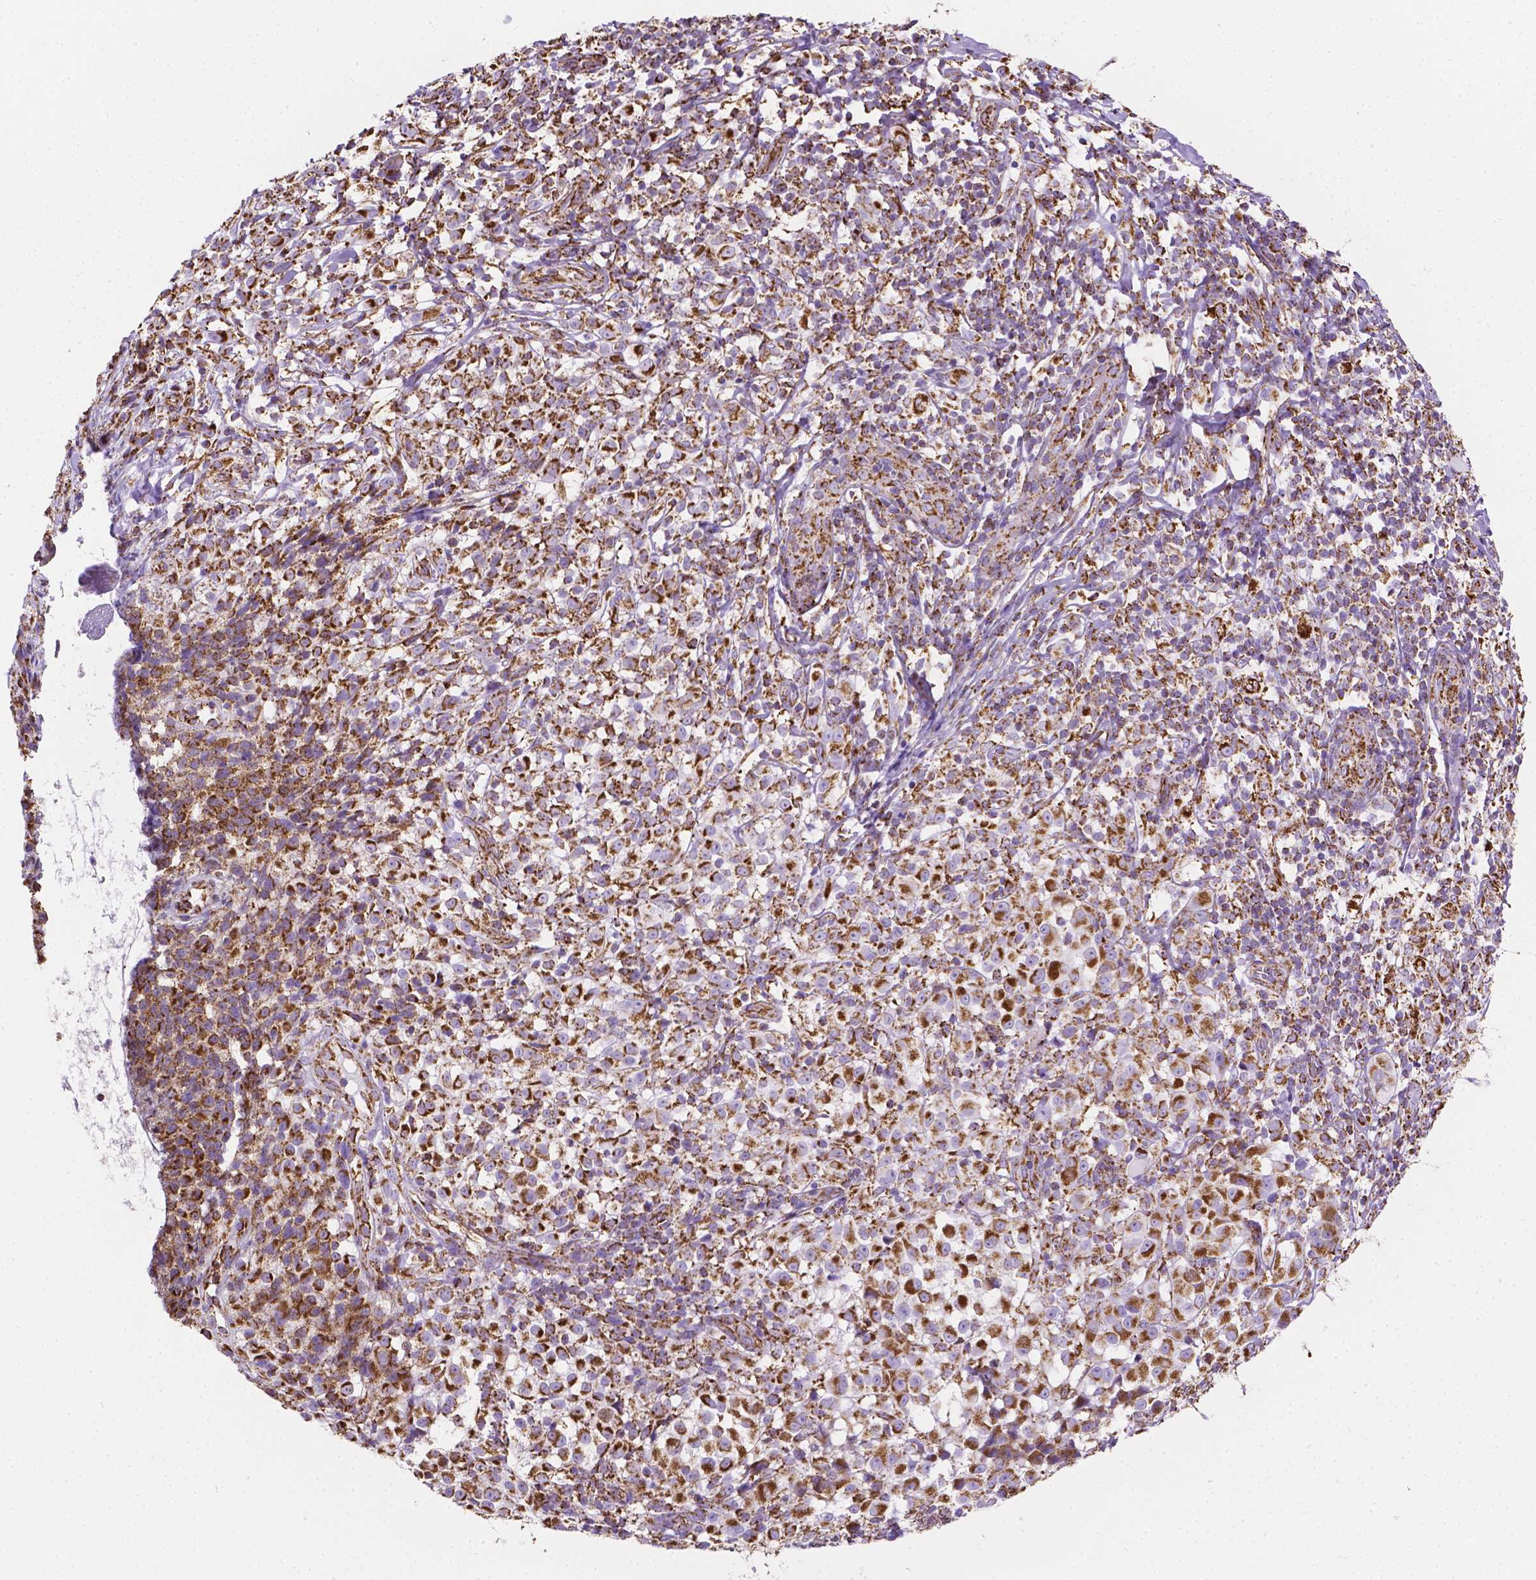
{"staining": {"intensity": "strong", "quantity": ">75%", "location": "cytoplasmic/membranous"}, "tissue": "melanoma", "cell_type": "Tumor cells", "image_type": "cancer", "snomed": [{"axis": "morphology", "description": "Malignant melanoma, NOS"}, {"axis": "topography", "description": "Skin"}], "caption": "DAB (3,3'-diaminobenzidine) immunohistochemical staining of human malignant melanoma shows strong cytoplasmic/membranous protein positivity in approximately >75% of tumor cells. (DAB (3,3'-diaminobenzidine) IHC, brown staining for protein, blue staining for nuclei).", "gene": "RMDN3", "patient": {"sex": "male", "age": 85}}